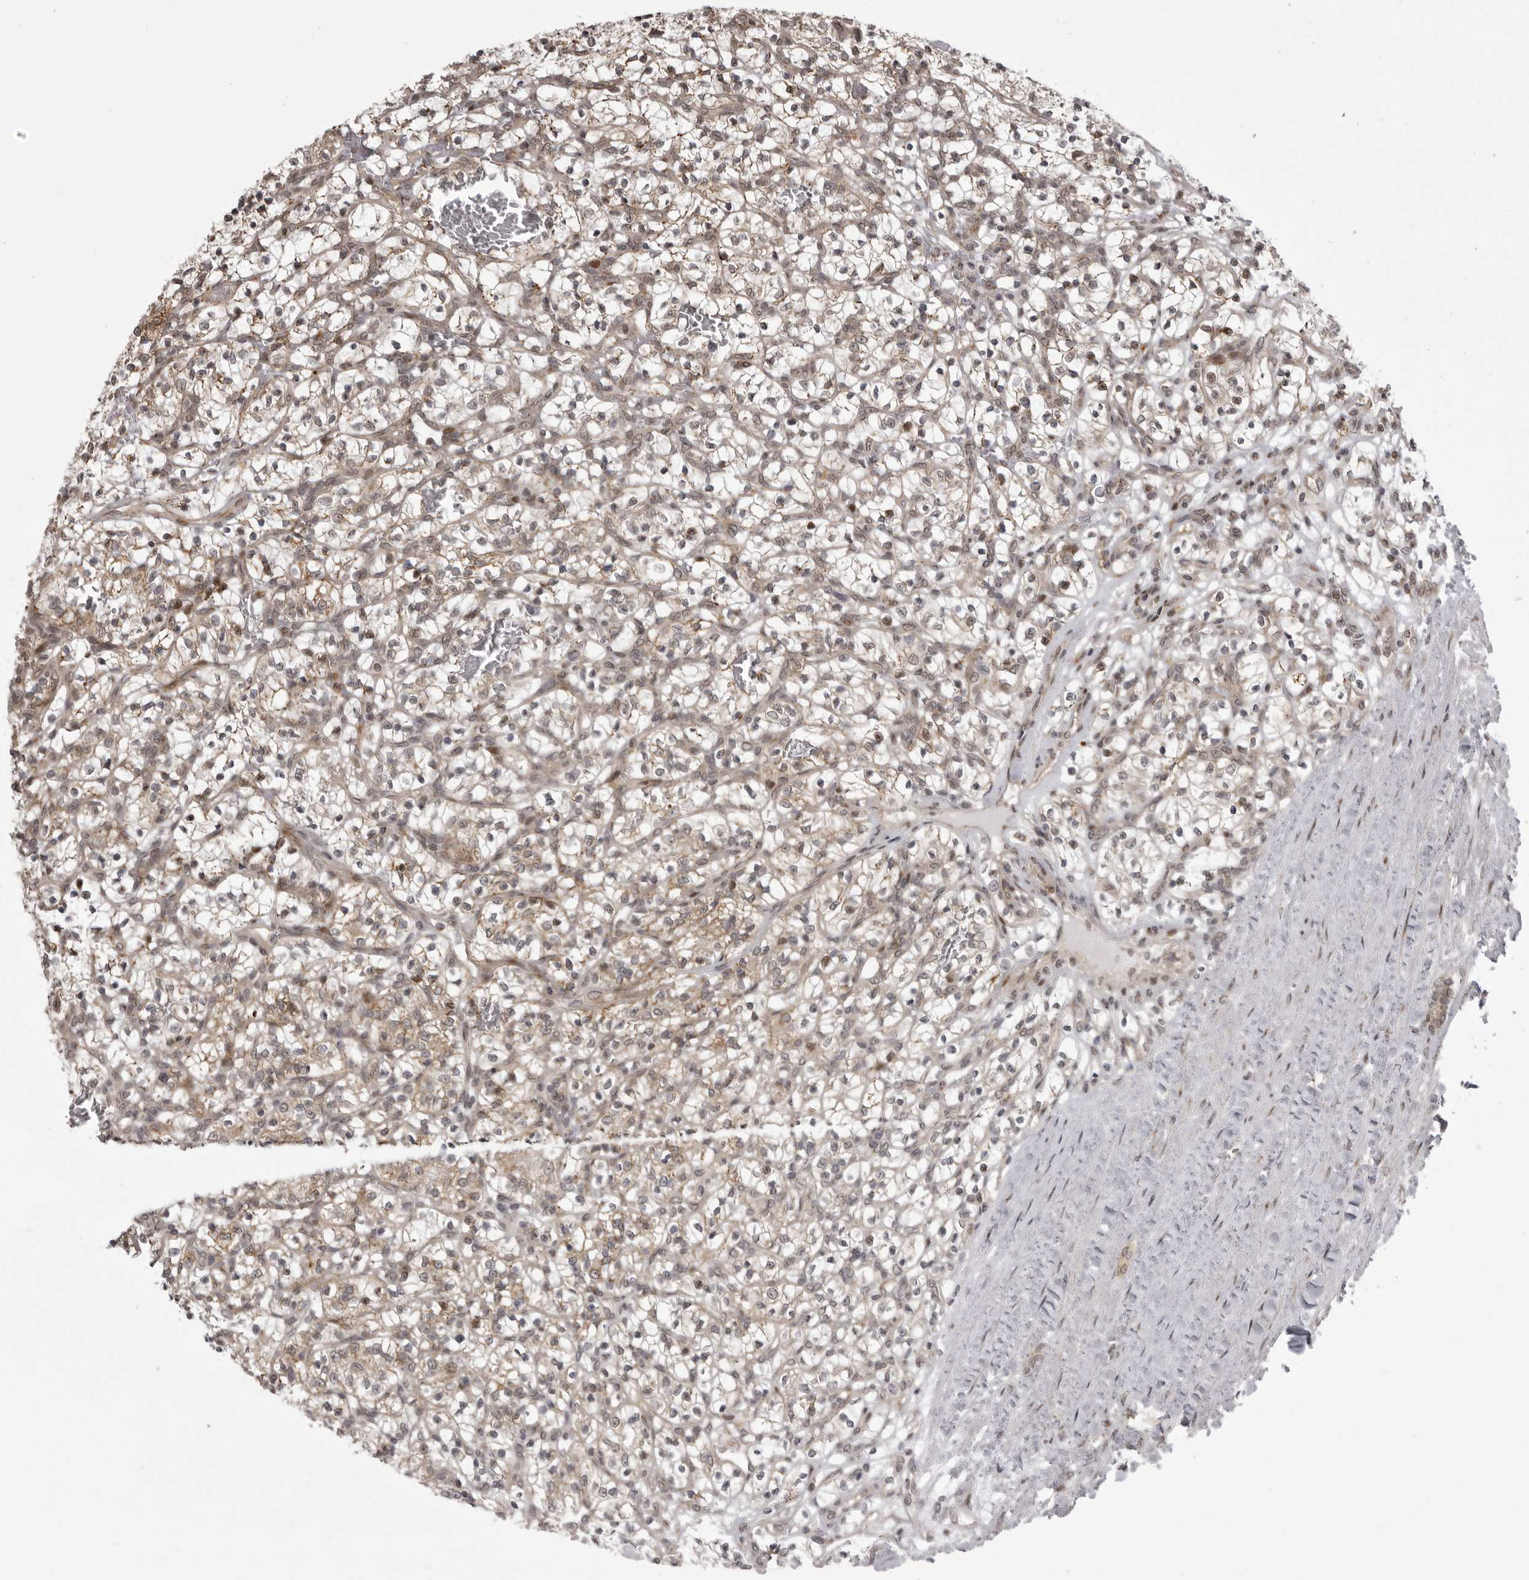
{"staining": {"intensity": "moderate", "quantity": "<25%", "location": "cytoplasmic/membranous,nuclear"}, "tissue": "renal cancer", "cell_type": "Tumor cells", "image_type": "cancer", "snomed": [{"axis": "morphology", "description": "Adenocarcinoma, NOS"}, {"axis": "topography", "description": "Kidney"}], "caption": "A high-resolution photomicrograph shows immunohistochemistry staining of renal cancer (adenocarcinoma), which exhibits moderate cytoplasmic/membranous and nuclear staining in approximately <25% of tumor cells.", "gene": "C1orf109", "patient": {"sex": "female", "age": 57}}